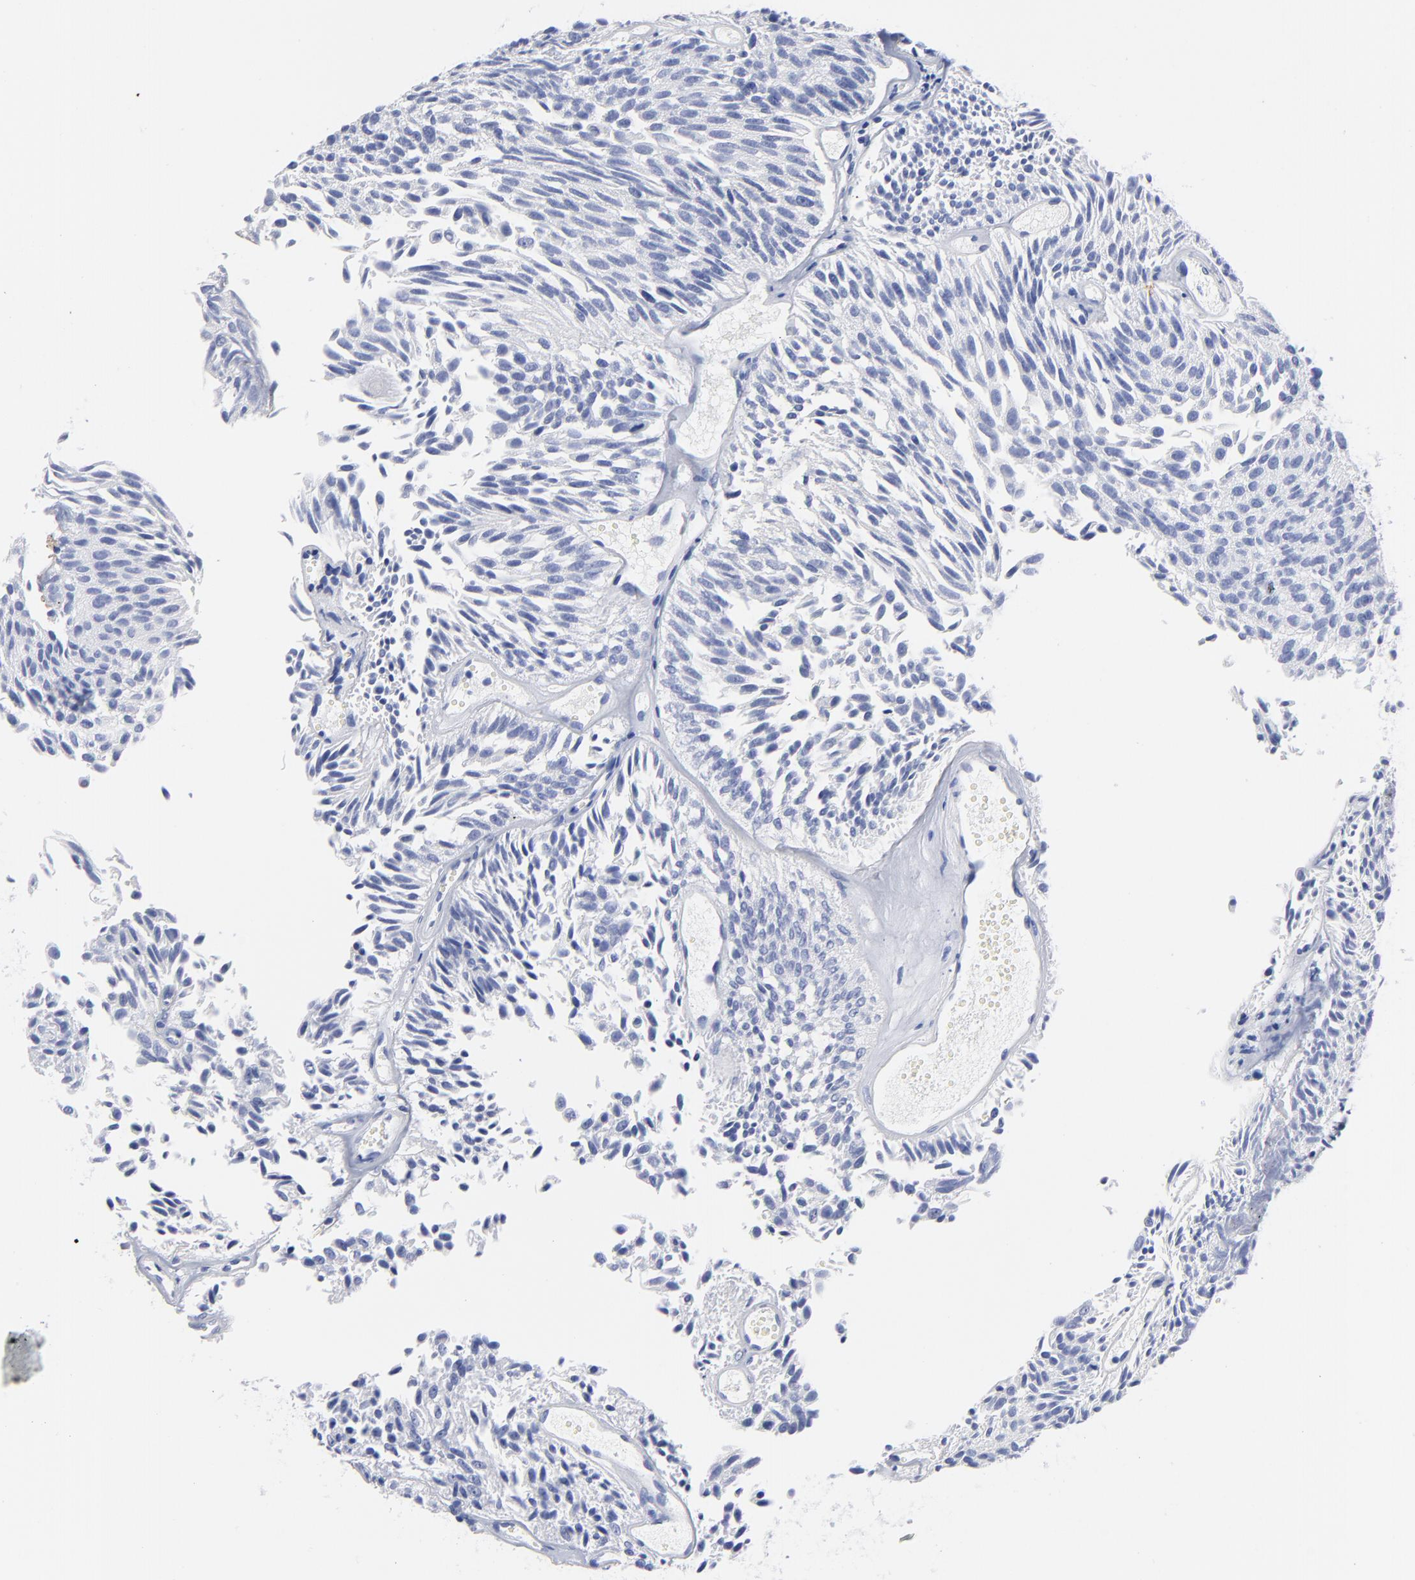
{"staining": {"intensity": "negative", "quantity": "none", "location": "none"}, "tissue": "urothelial cancer", "cell_type": "Tumor cells", "image_type": "cancer", "snomed": [{"axis": "morphology", "description": "Urothelial carcinoma, Low grade"}, {"axis": "topography", "description": "Urinary bladder"}], "caption": "This micrograph is of urothelial carcinoma (low-grade) stained with IHC to label a protein in brown with the nuclei are counter-stained blue. There is no expression in tumor cells.", "gene": "ACY1", "patient": {"sex": "male", "age": 76}}